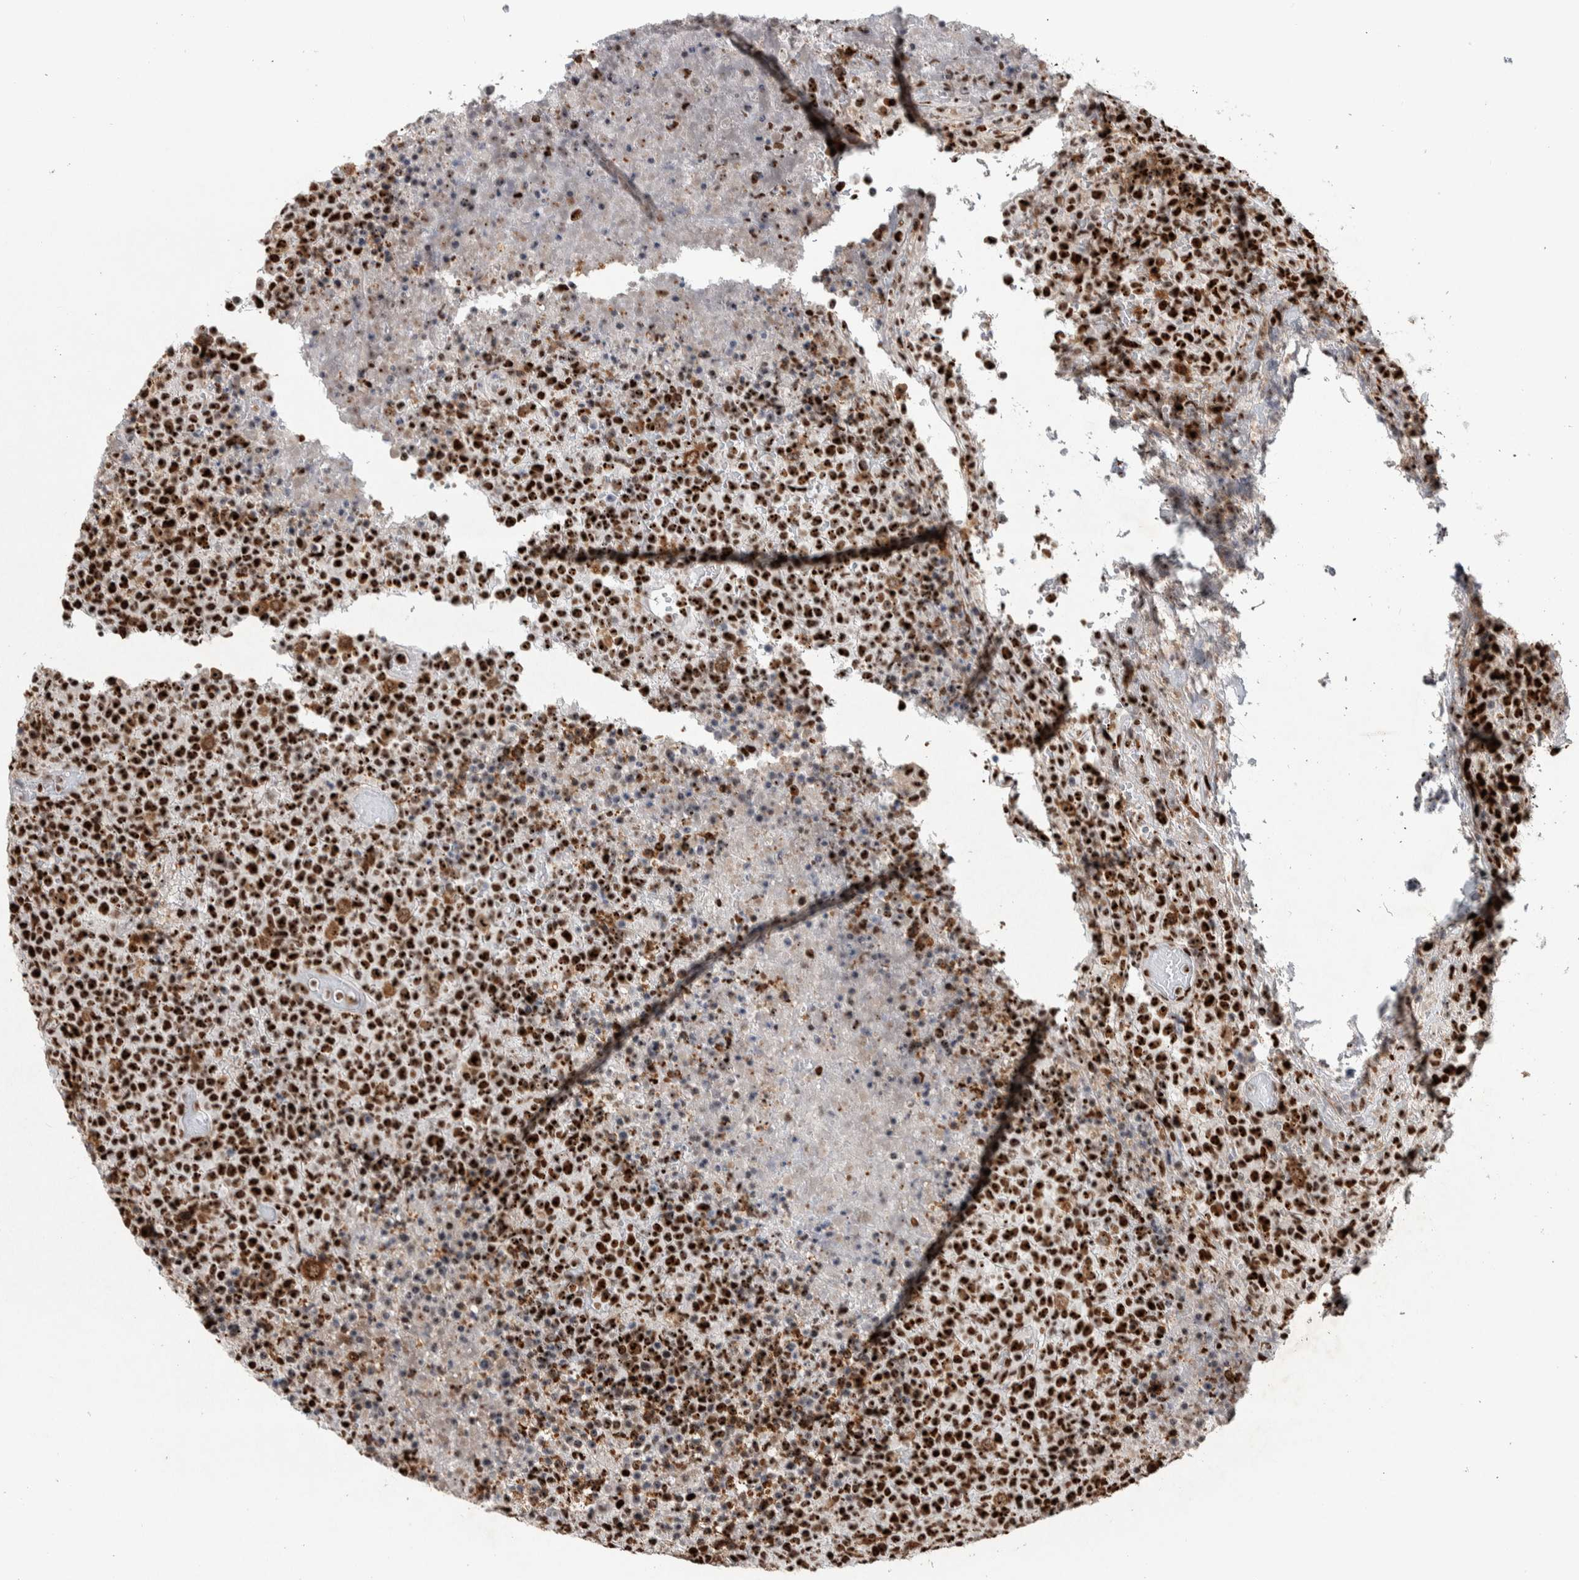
{"staining": {"intensity": "strong", "quantity": ">75%", "location": "nuclear"}, "tissue": "lymphoma", "cell_type": "Tumor cells", "image_type": "cancer", "snomed": [{"axis": "morphology", "description": "Malignant lymphoma, non-Hodgkin's type, High grade"}, {"axis": "topography", "description": "Lymph node"}], "caption": "Lymphoma stained for a protein (brown) shows strong nuclear positive staining in about >75% of tumor cells.", "gene": "NCL", "patient": {"sex": "male", "age": 13}}